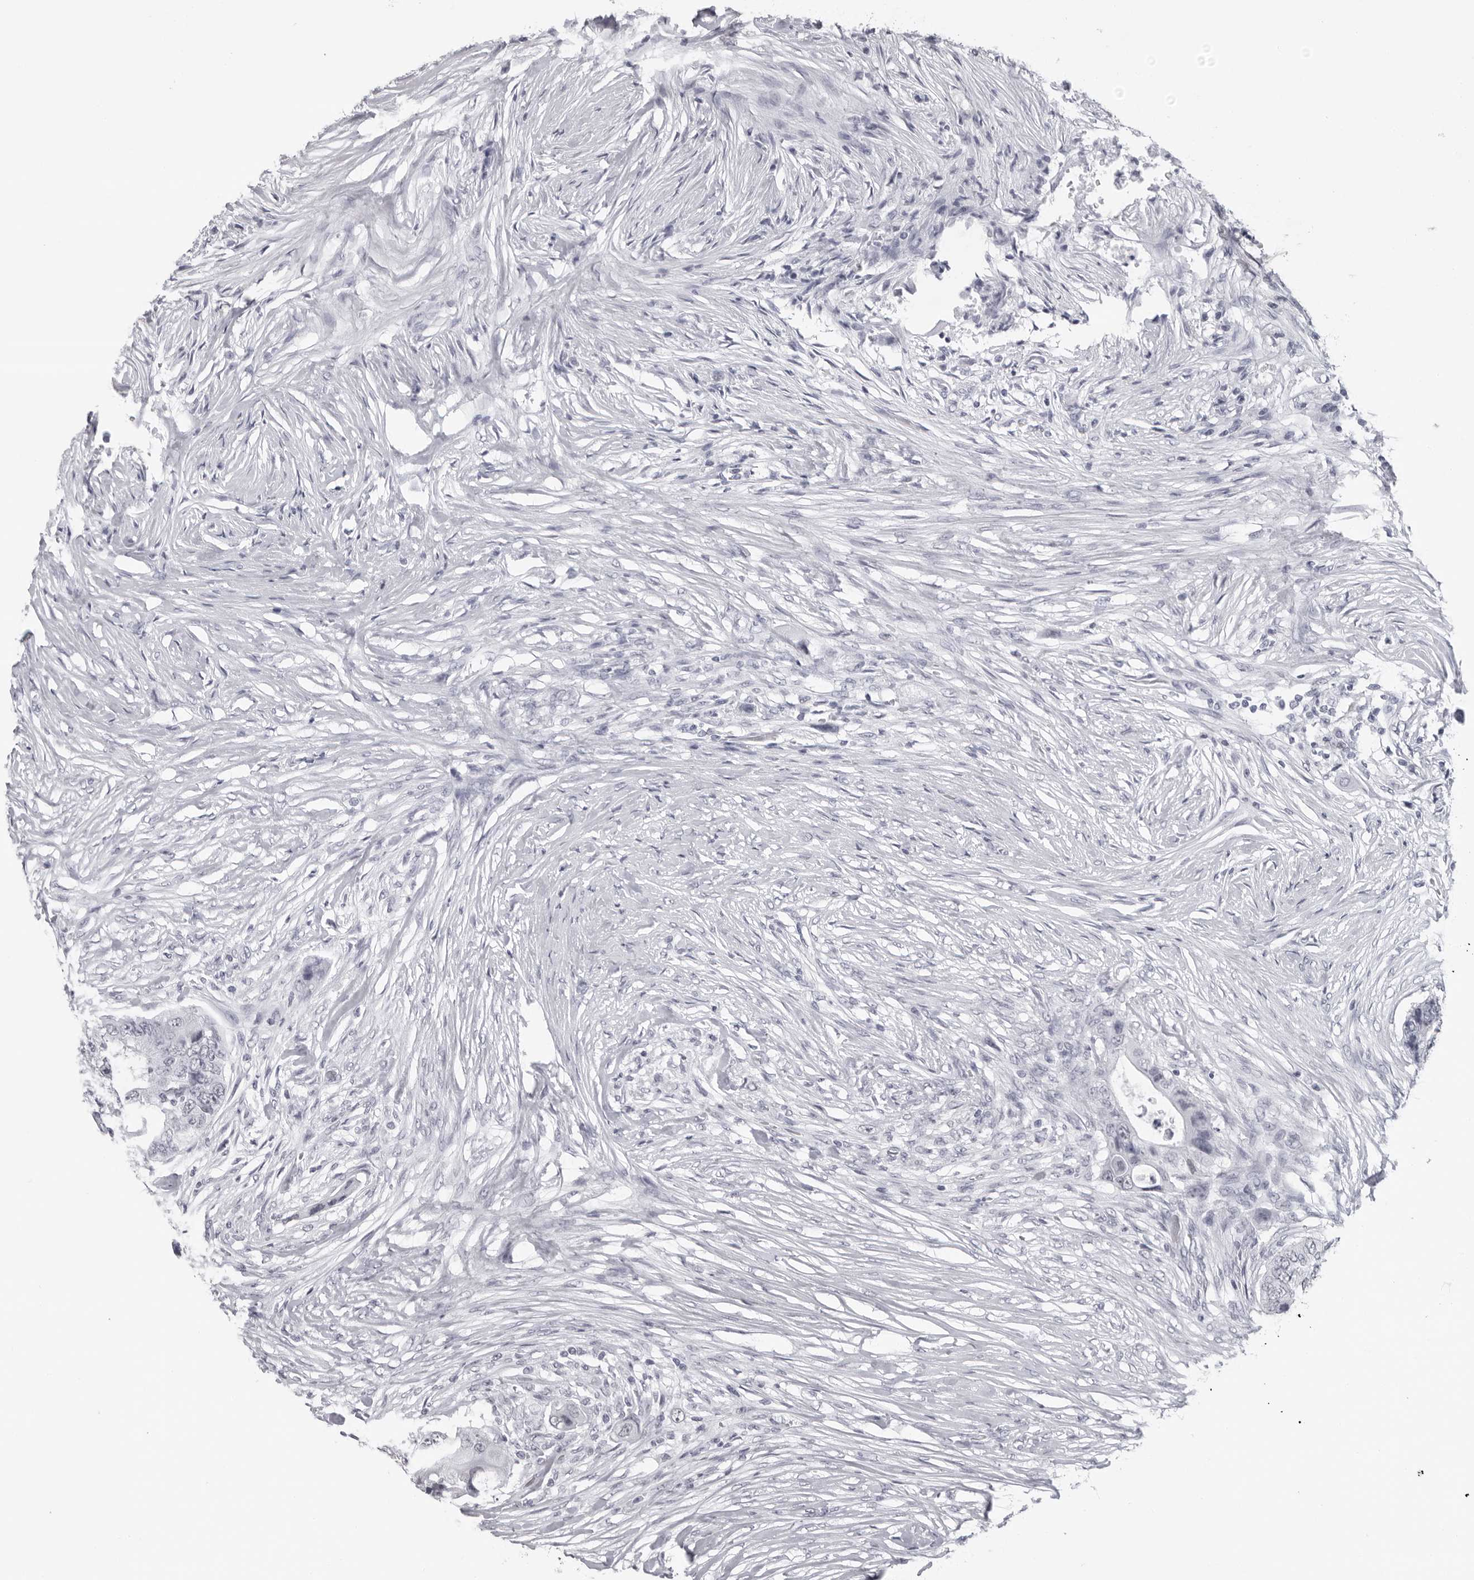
{"staining": {"intensity": "negative", "quantity": "none", "location": "none"}, "tissue": "colorectal cancer", "cell_type": "Tumor cells", "image_type": "cancer", "snomed": [{"axis": "morphology", "description": "Adenocarcinoma, NOS"}, {"axis": "topography", "description": "Colon"}], "caption": "Protein analysis of adenocarcinoma (colorectal) shows no significant expression in tumor cells. (Brightfield microscopy of DAB (3,3'-diaminobenzidine) immunohistochemistry (IHC) at high magnification).", "gene": "ESPN", "patient": {"sex": "male", "age": 71}}